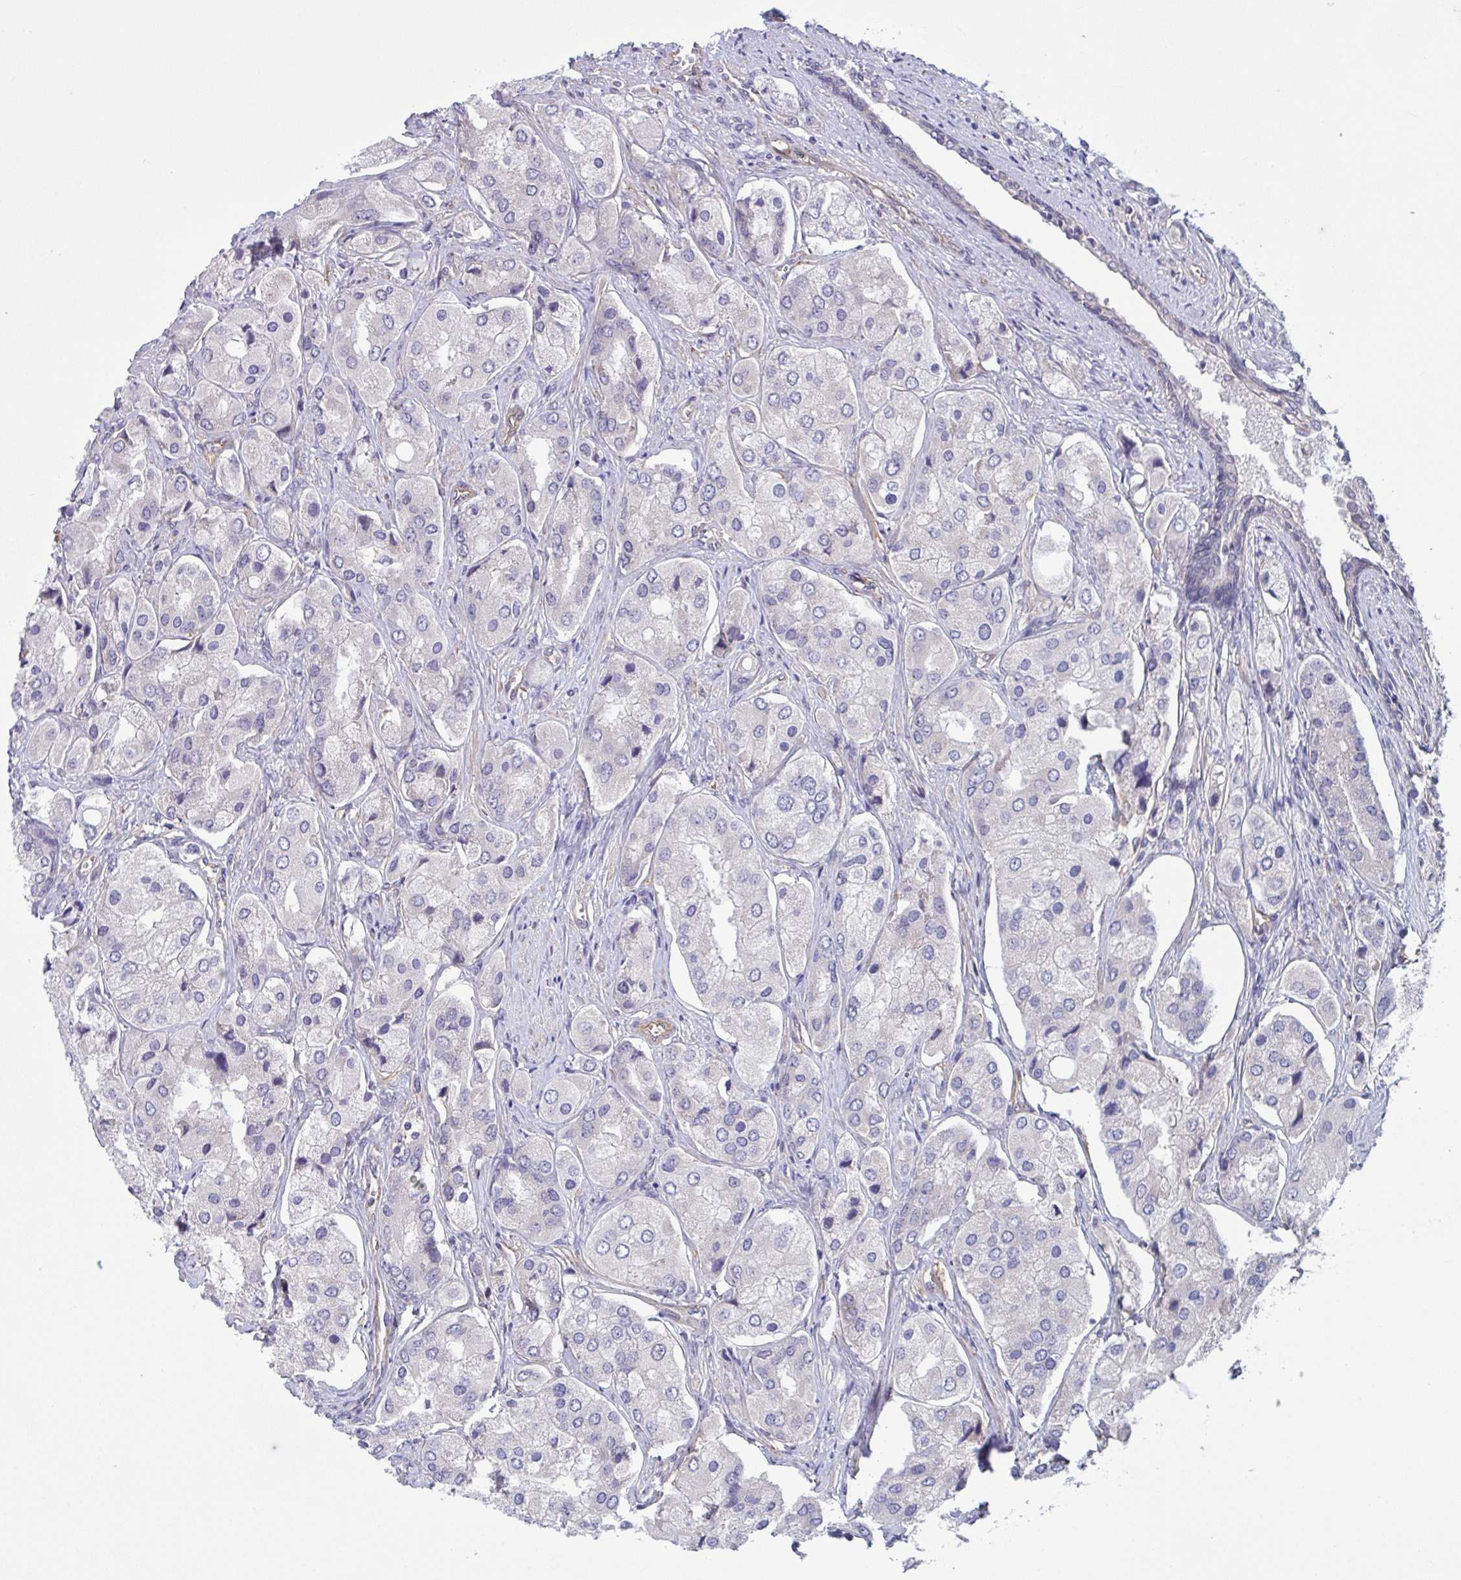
{"staining": {"intensity": "negative", "quantity": "none", "location": "none"}, "tissue": "prostate cancer", "cell_type": "Tumor cells", "image_type": "cancer", "snomed": [{"axis": "morphology", "description": "Adenocarcinoma, Low grade"}, {"axis": "topography", "description": "Prostate"}], "caption": "Prostate cancer (adenocarcinoma (low-grade)) was stained to show a protein in brown. There is no significant expression in tumor cells.", "gene": "RHOXF1", "patient": {"sex": "male", "age": 69}}